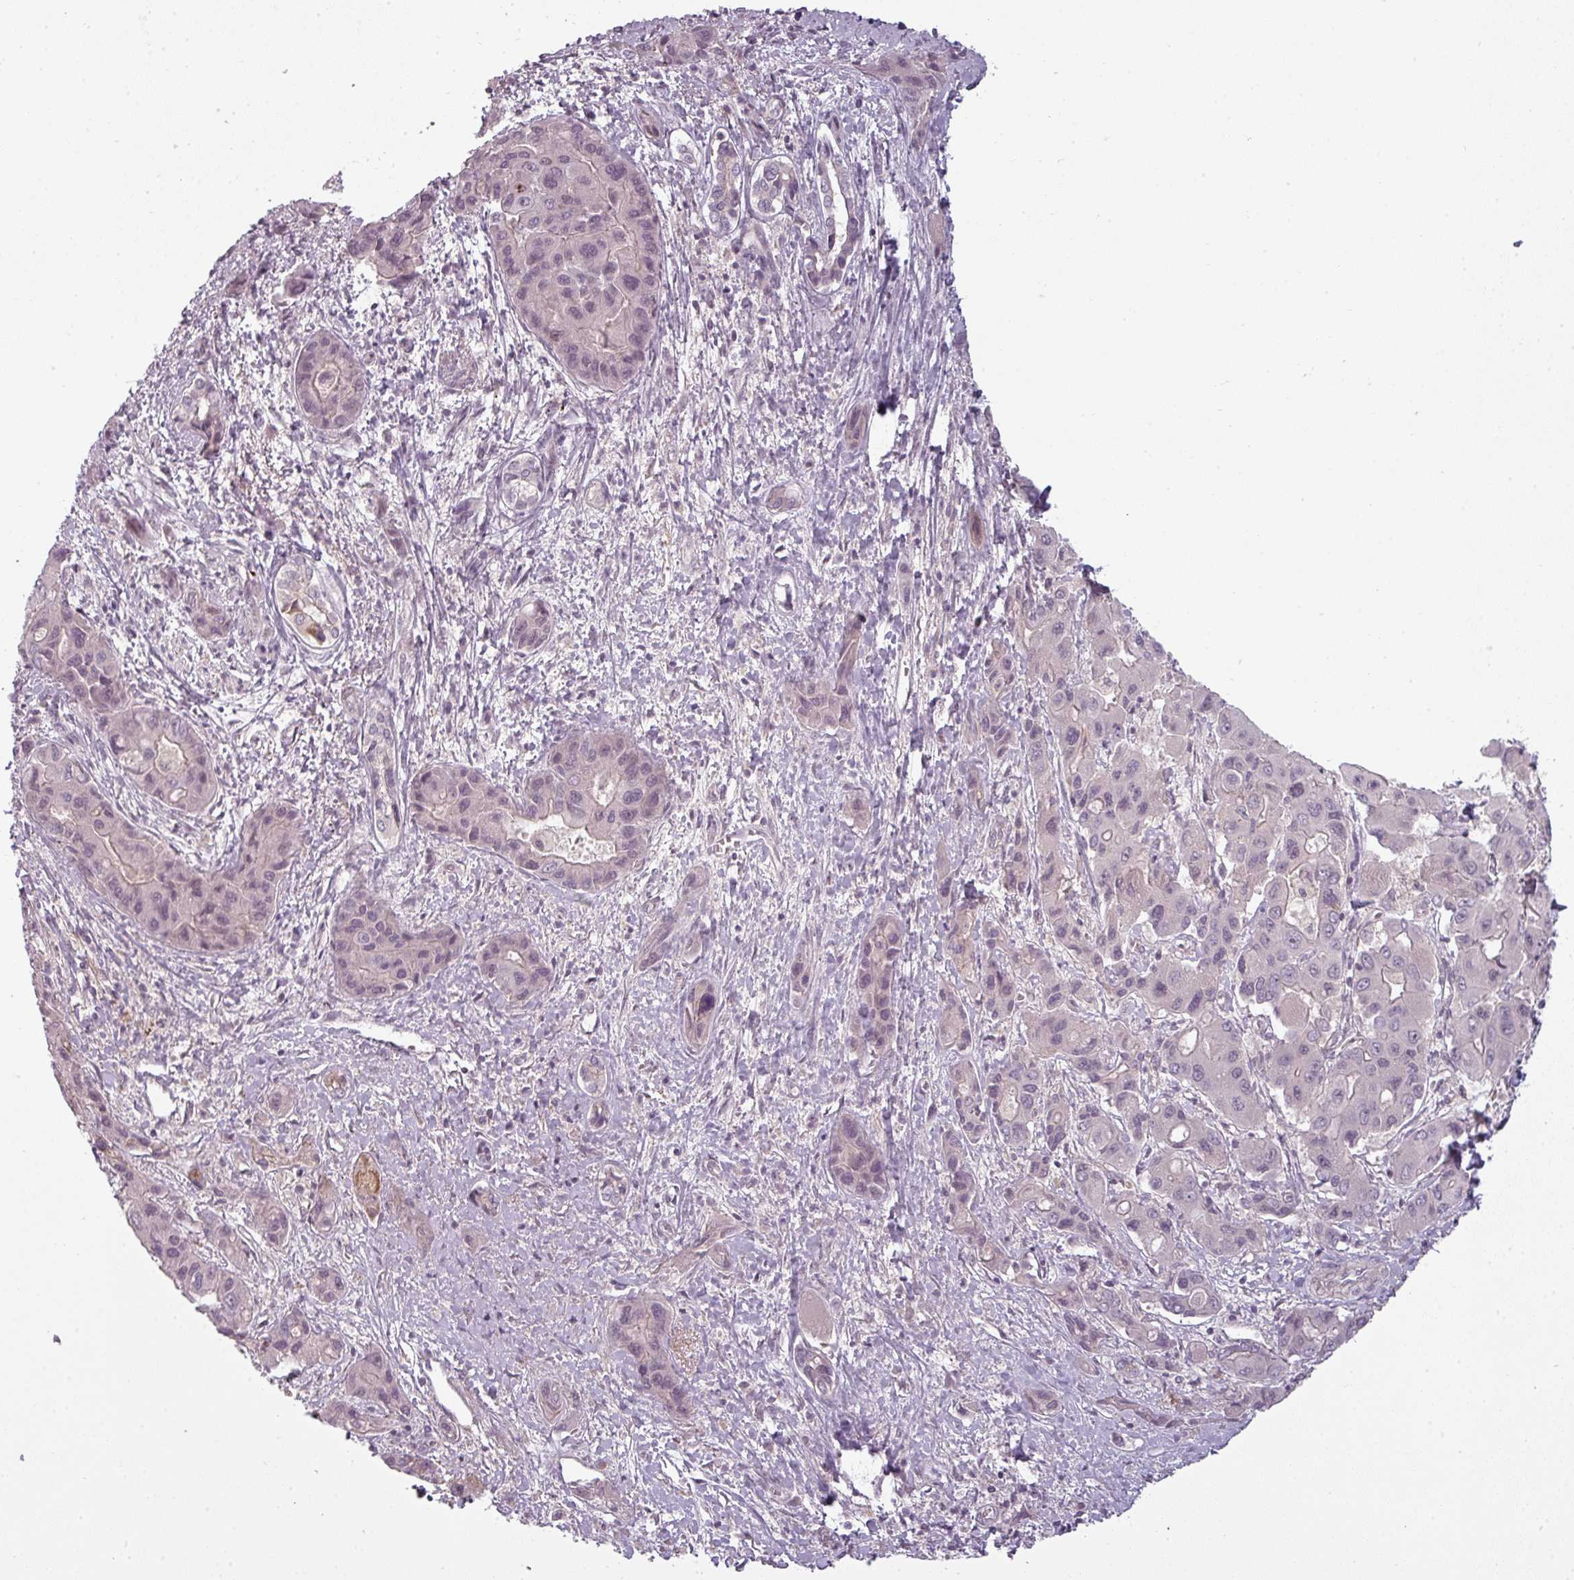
{"staining": {"intensity": "negative", "quantity": "none", "location": "none"}, "tissue": "liver cancer", "cell_type": "Tumor cells", "image_type": "cancer", "snomed": [{"axis": "morphology", "description": "Cholangiocarcinoma"}, {"axis": "topography", "description": "Liver"}], "caption": "A high-resolution histopathology image shows immunohistochemistry staining of liver cancer (cholangiocarcinoma), which reveals no significant positivity in tumor cells. (DAB immunohistochemistry (IHC), high magnification).", "gene": "SLC16A9", "patient": {"sex": "male", "age": 67}}